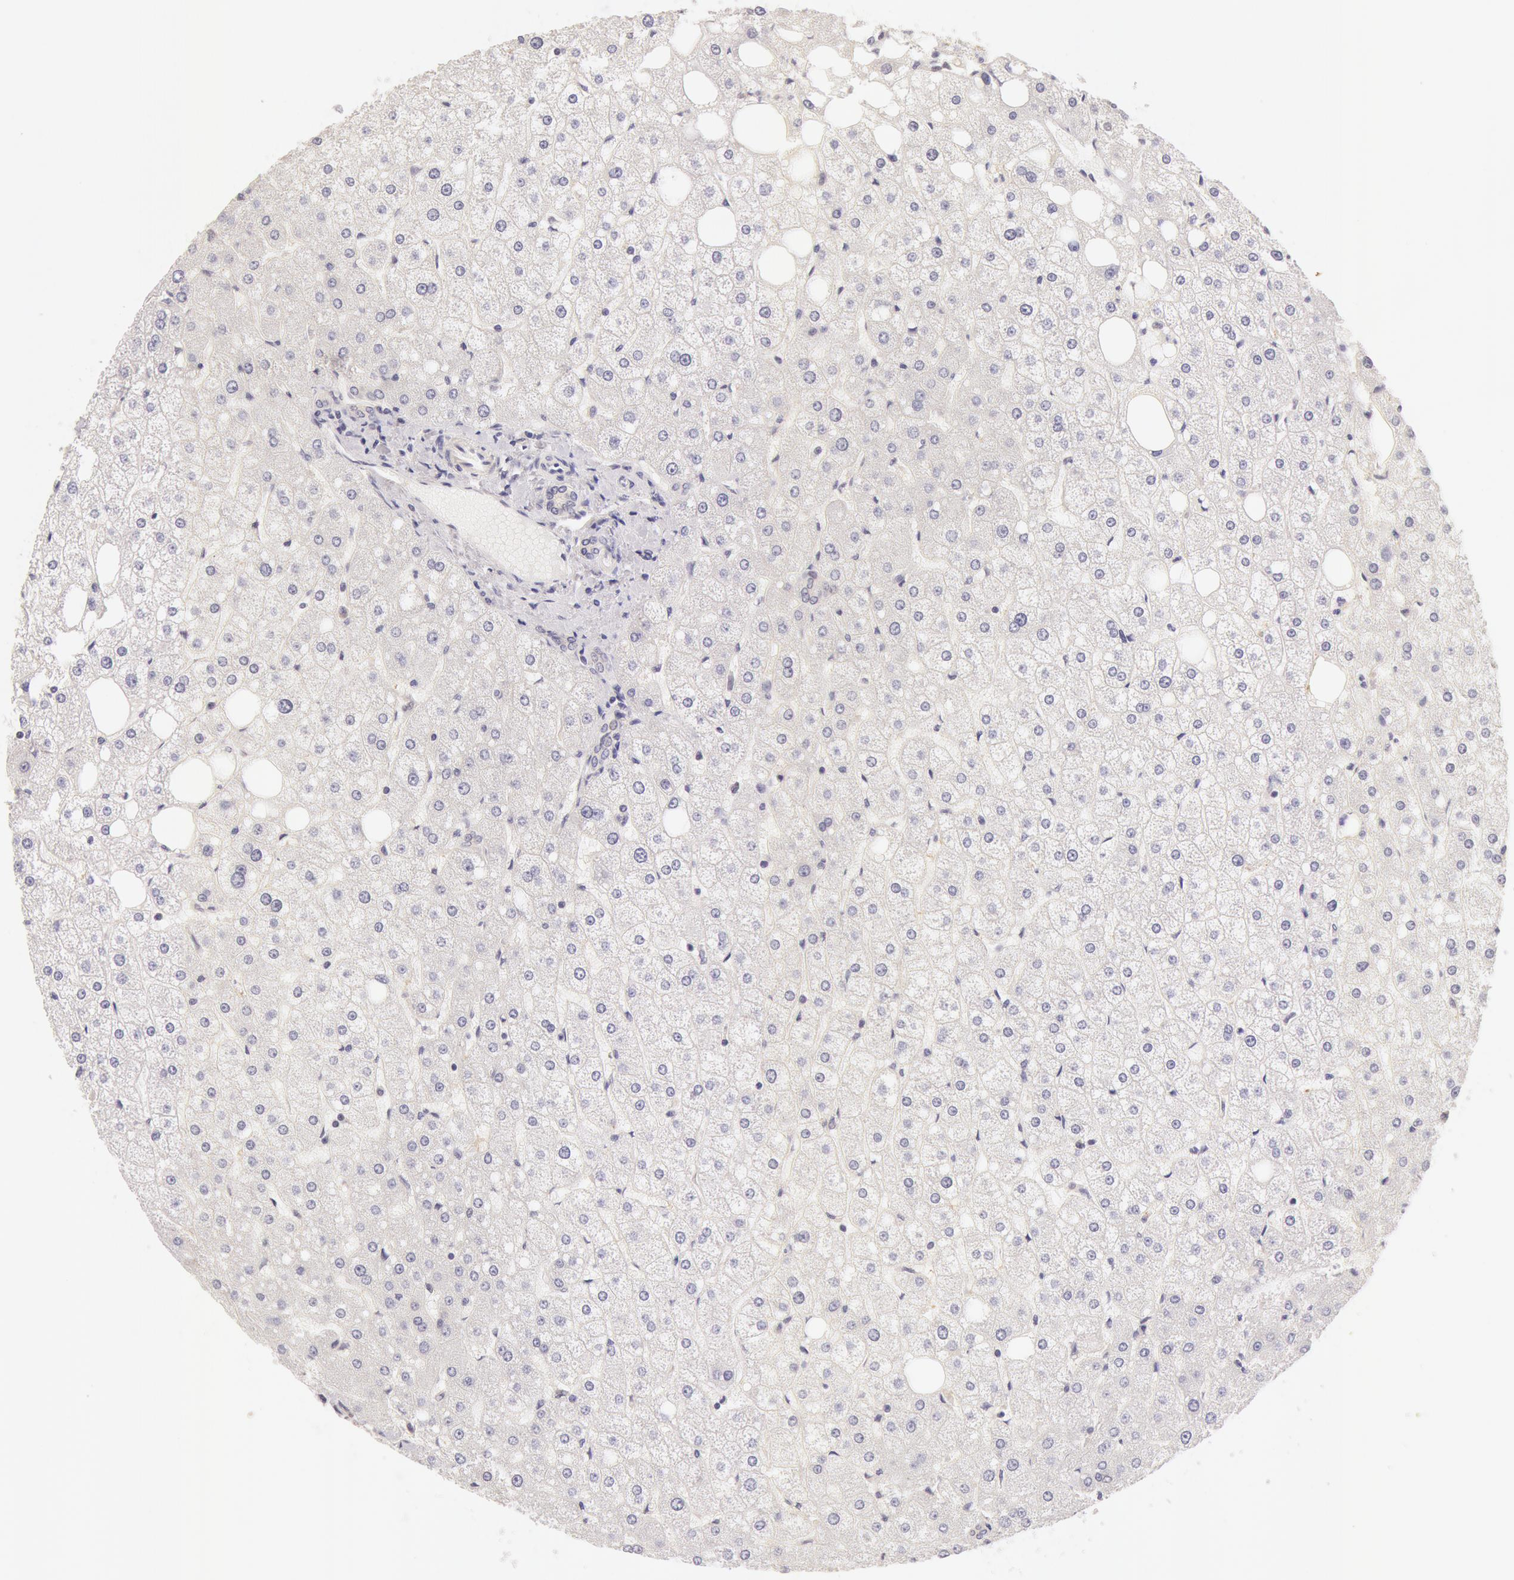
{"staining": {"intensity": "negative", "quantity": "none", "location": "none"}, "tissue": "liver", "cell_type": "Cholangiocytes", "image_type": "normal", "snomed": [{"axis": "morphology", "description": "Normal tissue, NOS"}, {"axis": "topography", "description": "Liver"}], "caption": "Histopathology image shows no significant protein staining in cholangiocytes of normal liver.", "gene": "ZNF597", "patient": {"sex": "male", "age": 35}}